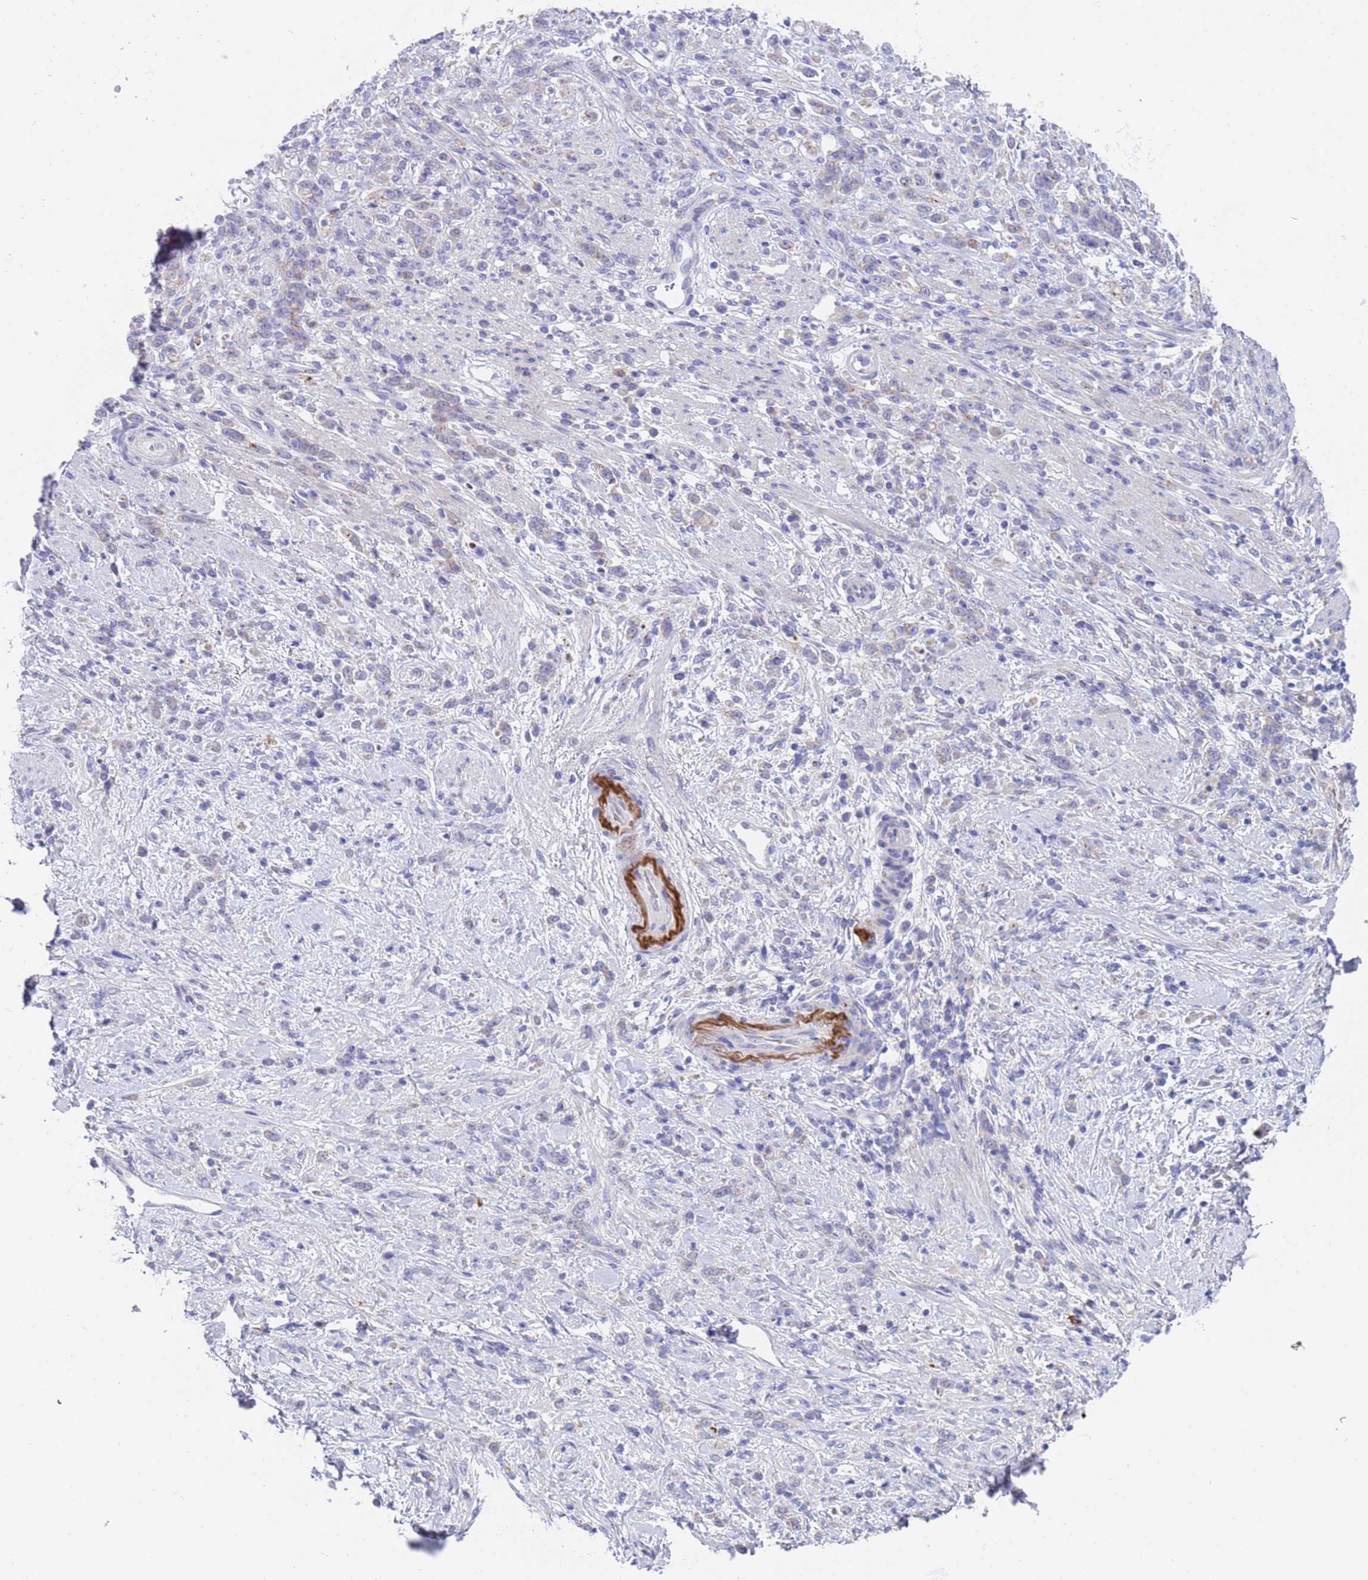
{"staining": {"intensity": "negative", "quantity": "none", "location": "none"}, "tissue": "stomach cancer", "cell_type": "Tumor cells", "image_type": "cancer", "snomed": [{"axis": "morphology", "description": "Adenocarcinoma, NOS"}, {"axis": "topography", "description": "Stomach"}], "caption": "High power microscopy histopathology image of an immunohistochemistry (IHC) image of stomach adenocarcinoma, revealing no significant positivity in tumor cells. (Brightfield microscopy of DAB IHC at high magnification).", "gene": "C4orf46", "patient": {"sex": "female", "age": 60}}